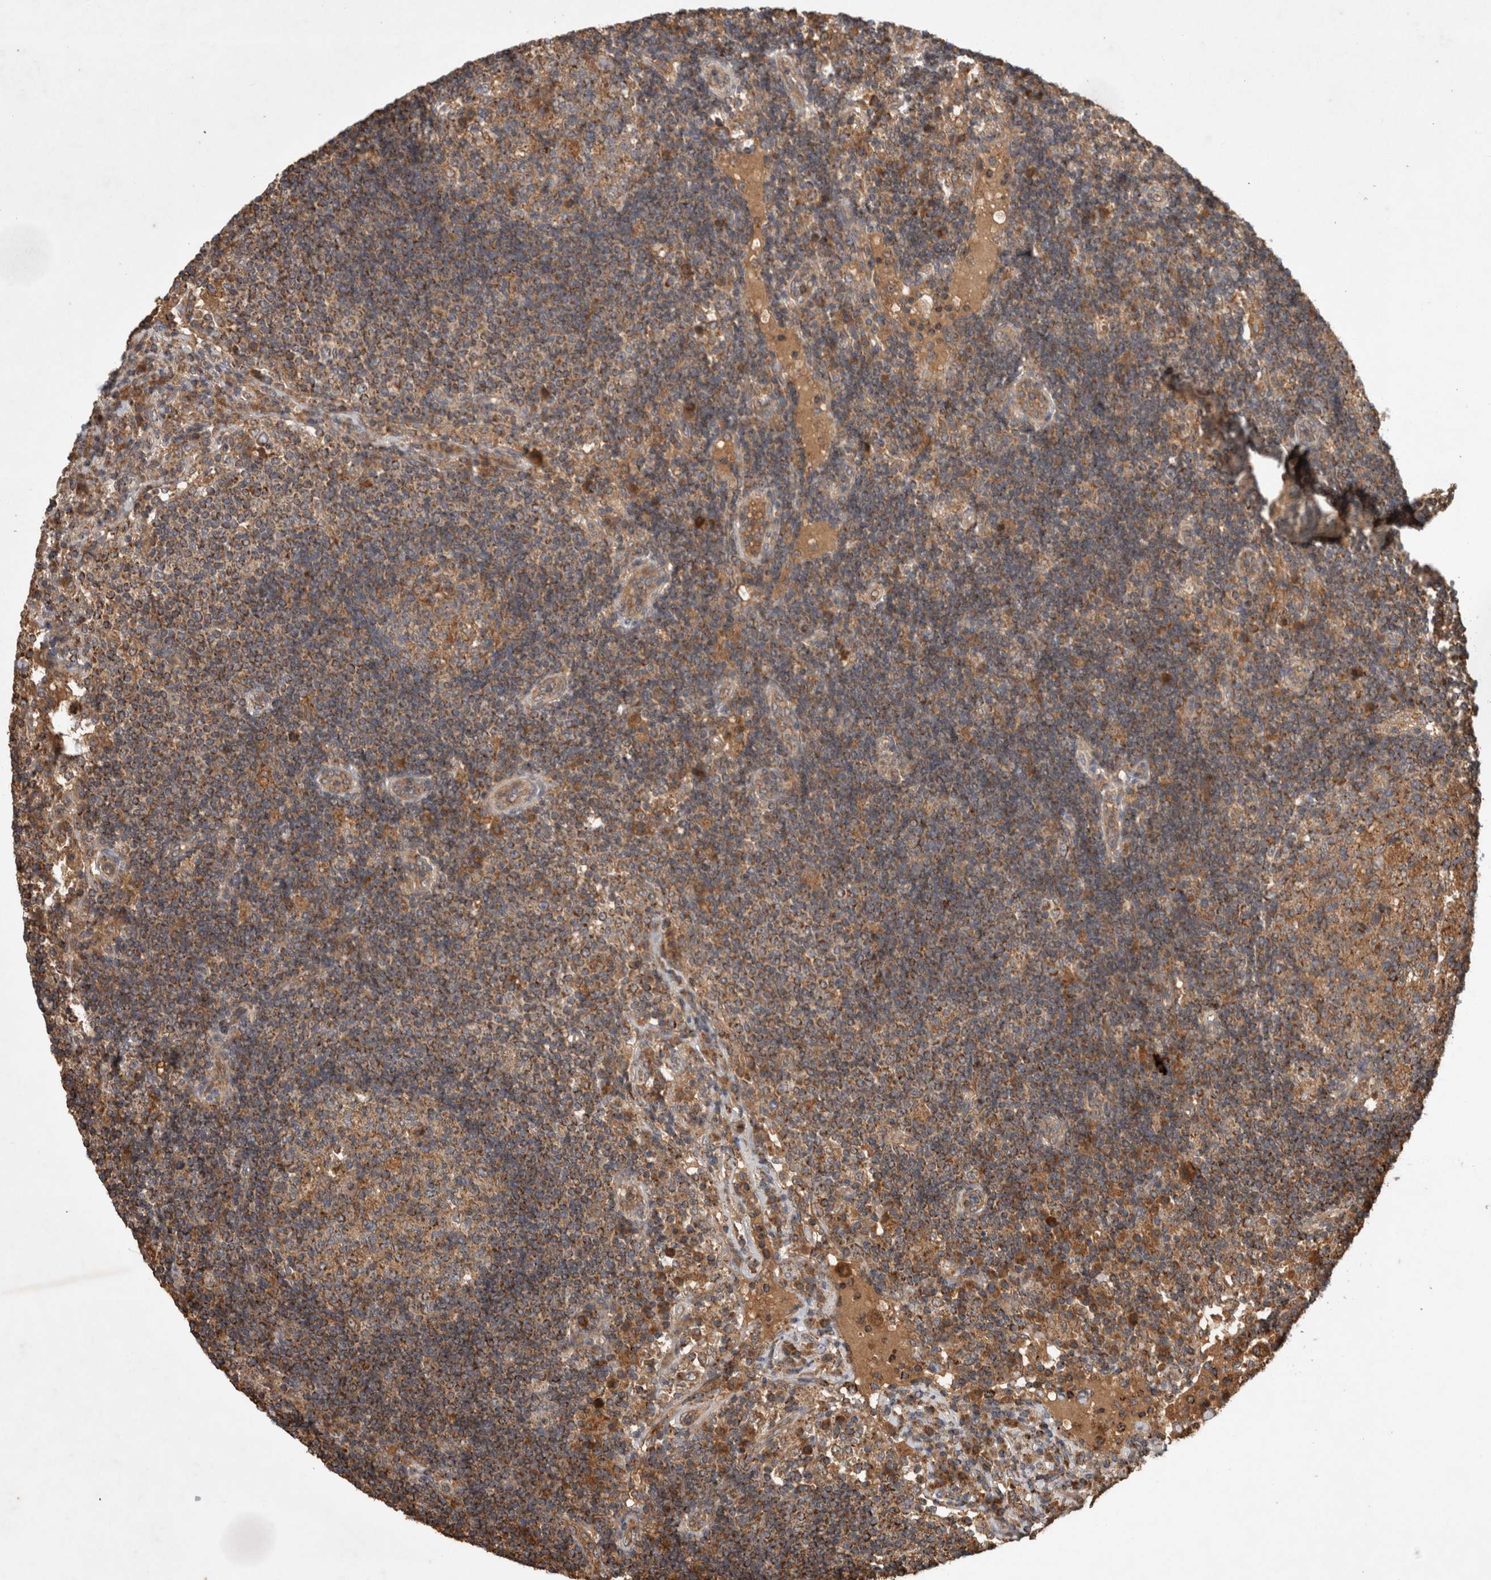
{"staining": {"intensity": "moderate", "quantity": "25%-75%", "location": "cytoplasmic/membranous"}, "tissue": "lymph node", "cell_type": "Germinal center cells", "image_type": "normal", "snomed": [{"axis": "morphology", "description": "Normal tissue, NOS"}, {"axis": "topography", "description": "Lymph node"}], "caption": "Moderate cytoplasmic/membranous positivity is seen in about 25%-75% of germinal center cells in normal lymph node. (brown staining indicates protein expression, while blue staining denotes nuclei).", "gene": "SERAC1", "patient": {"sex": "female", "age": 53}}